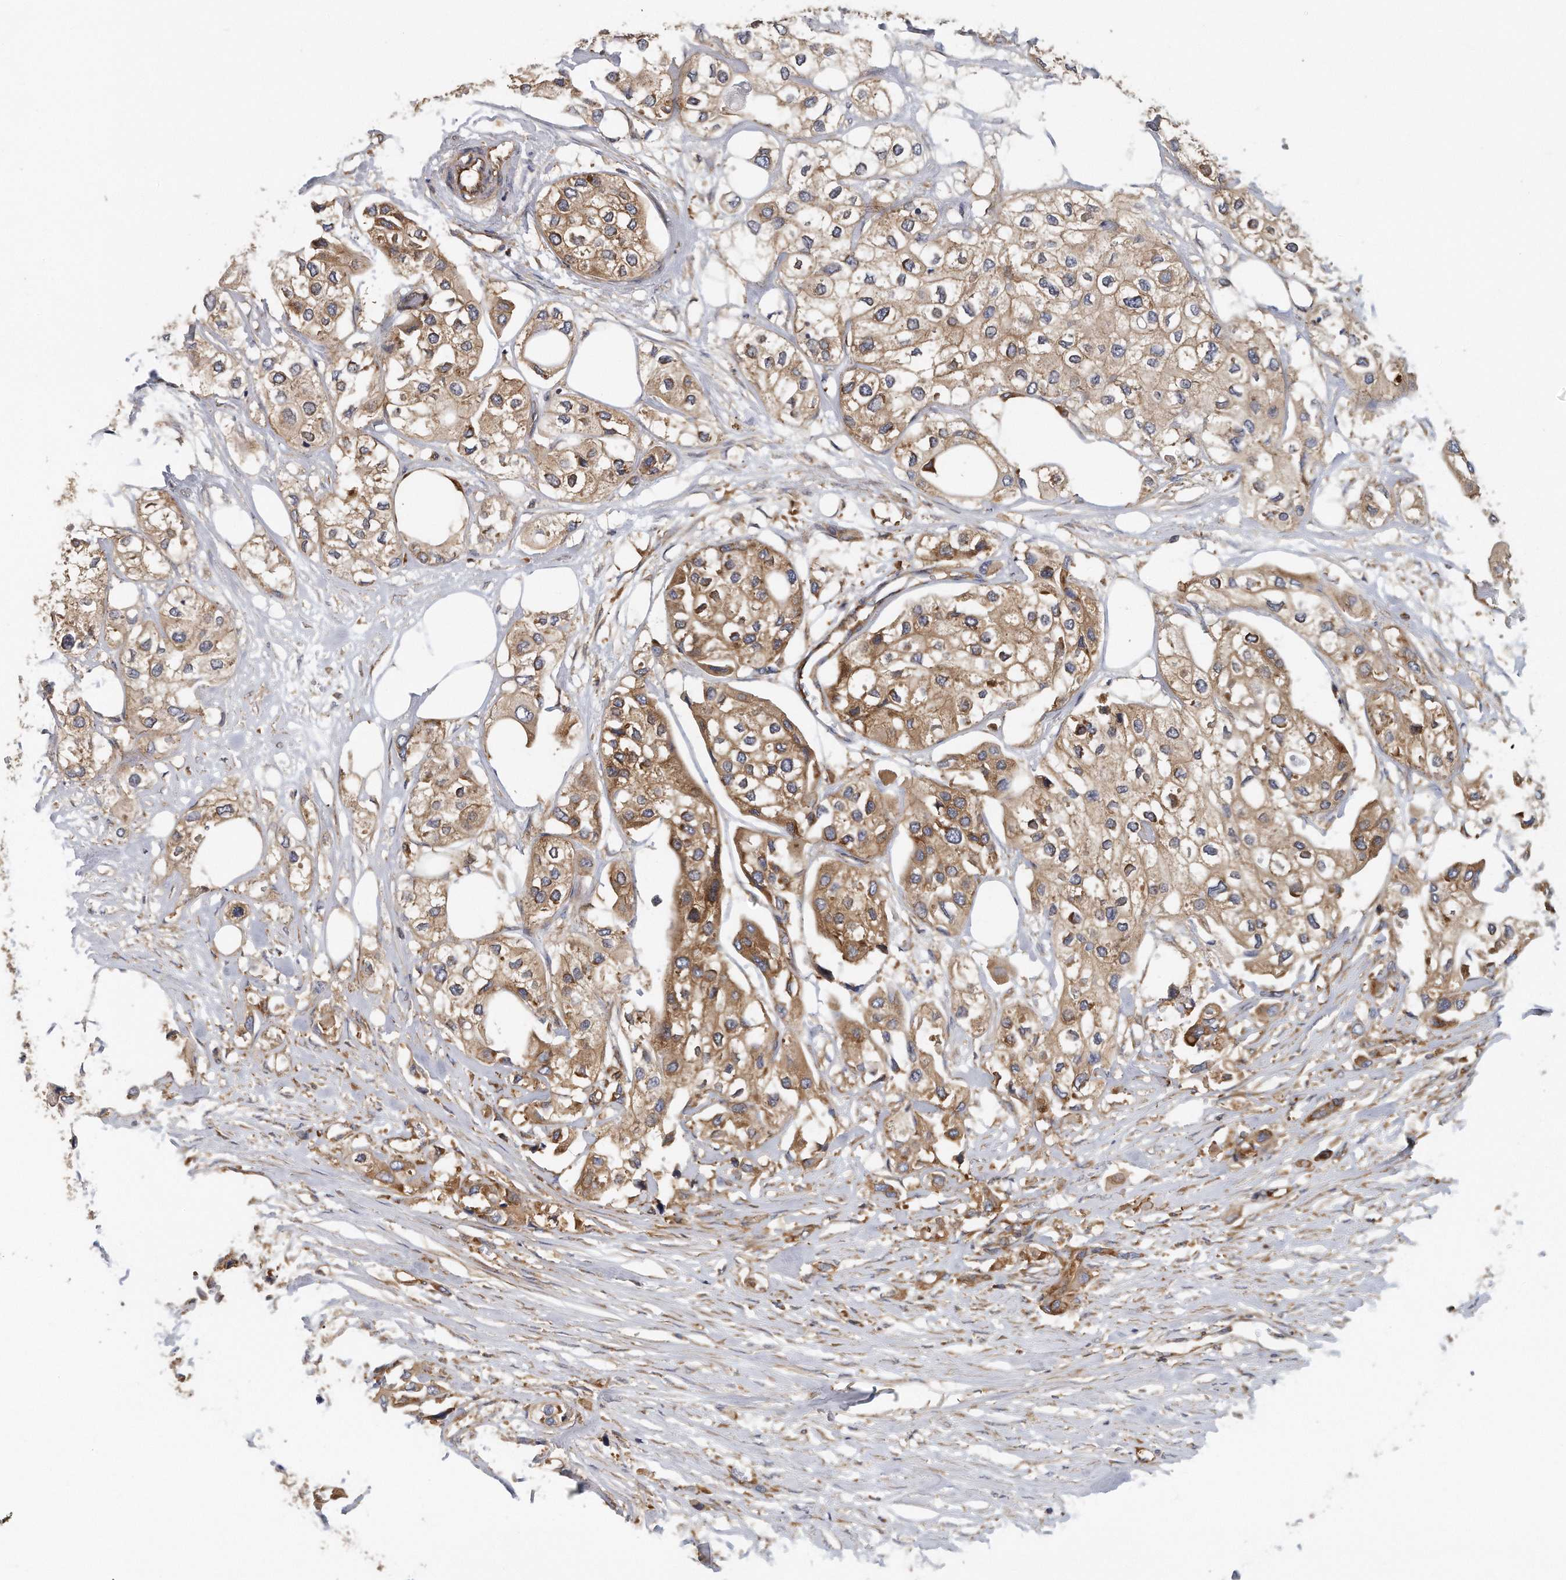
{"staining": {"intensity": "moderate", "quantity": ">75%", "location": "cytoplasmic/membranous"}, "tissue": "urothelial cancer", "cell_type": "Tumor cells", "image_type": "cancer", "snomed": [{"axis": "morphology", "description": "Urothelial carcinoma, High grade"}, {"axis": "topography", "description": "Urinary bladder"}], "caption": "Urothelial carcinoma (high-grade) tissue displays moderate cytoplasmic/membranous positivity in approximately >75% of tumor cells, visualized by immunohistochemistry. (brown staining indicates protein expression, while blue staining denotes nuclei).", "gene": "EIF3I", "patient": {"sex": "male", "age": 64}}